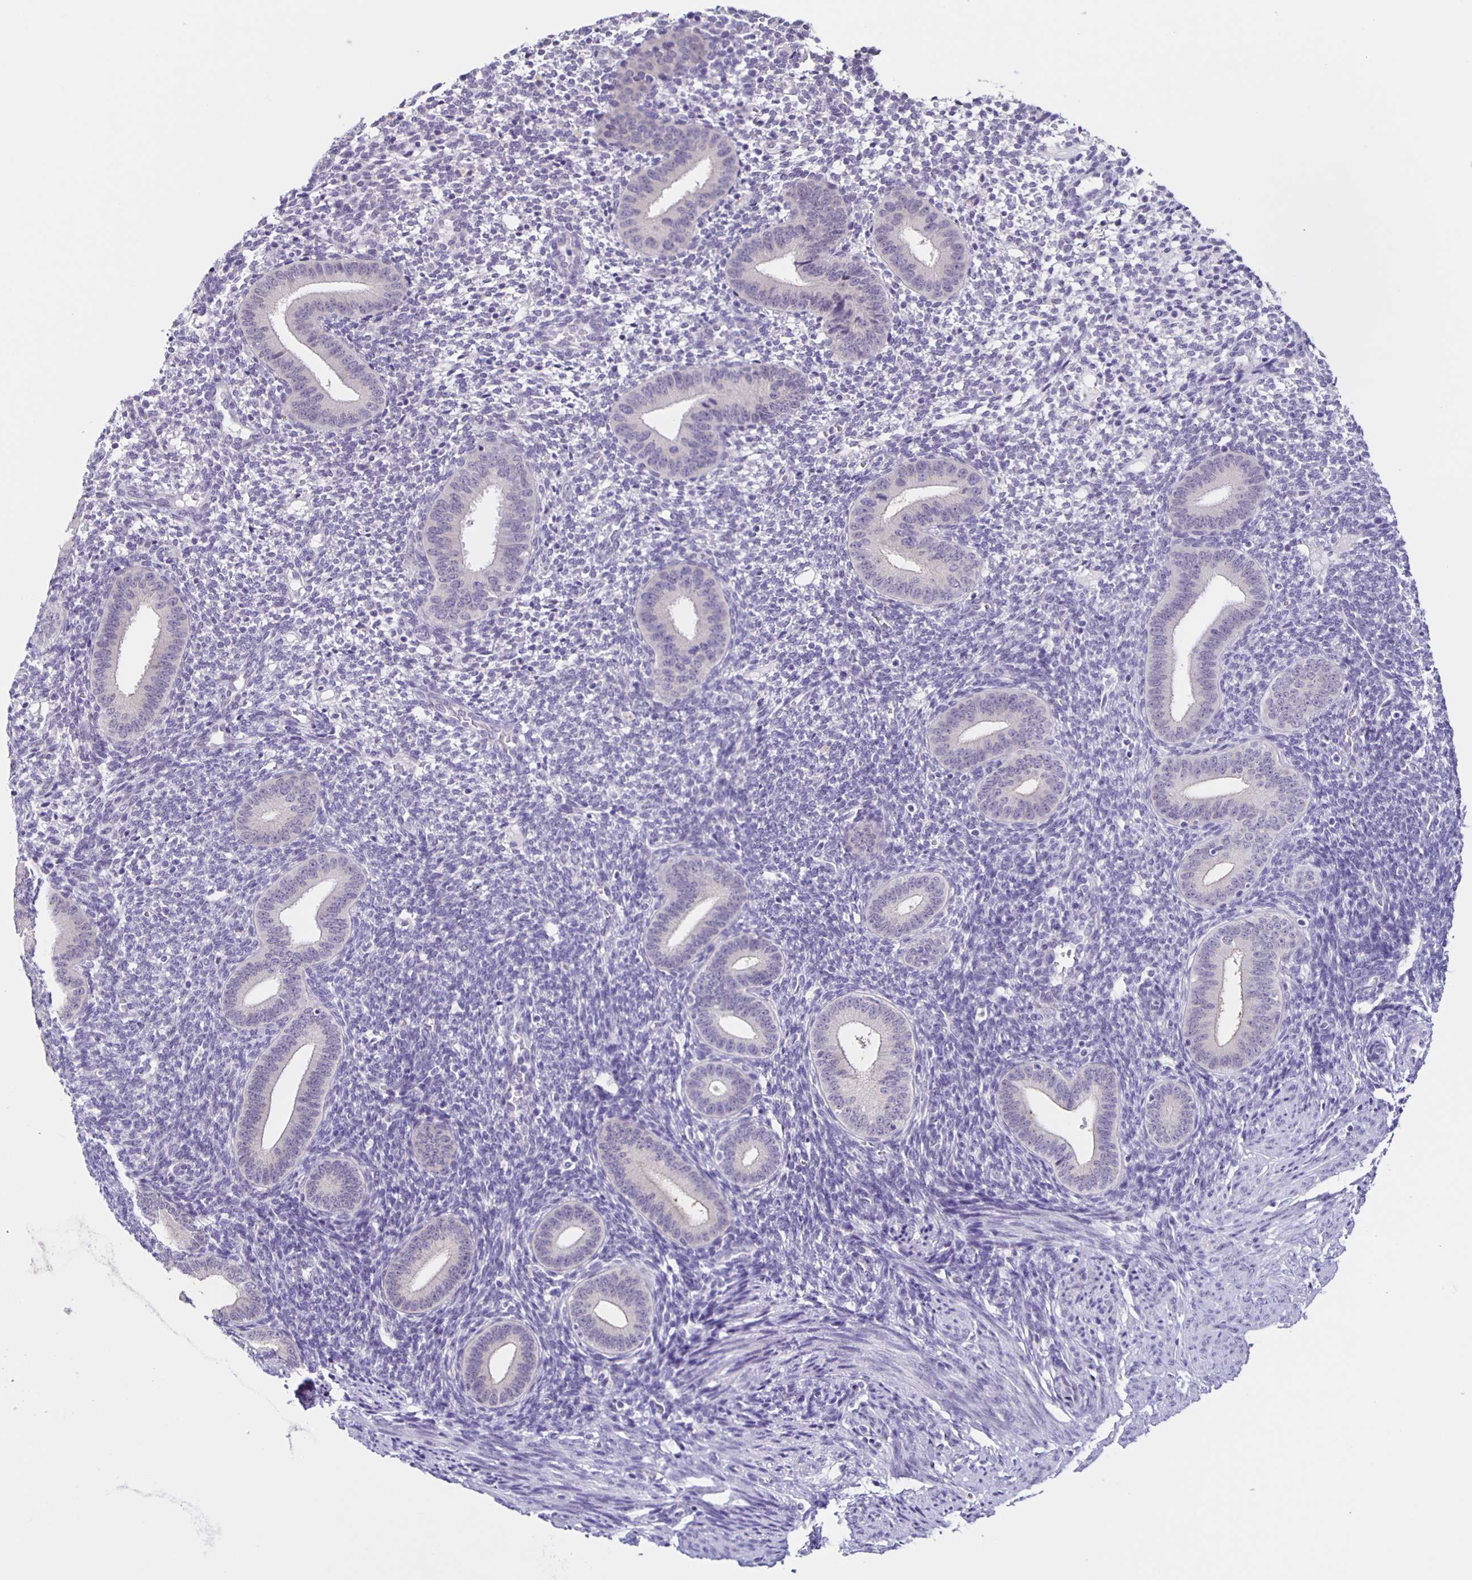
{"staining": {"intensity": "negative", "quantity": "none", "location": "none"}, "tissue": "endometrium", "cell_type": "Cells in endometrial stroma", "image_type": "normal", "snomed": [{"axis": "morphology", "description": "Normal tissue, NOS"}, {"axis": "topography", "description": "Endometrium"}], "caption": "This micrograph is of unremarkable endometrium stained with immunohistochemistry (IHC) to label a protein in brown with the nuclei are counter-stained blue. There is no expression in cells in endometrial stroma.", "gene": "SLC12A3", "patient": {"sex": "female", "age": 40}}